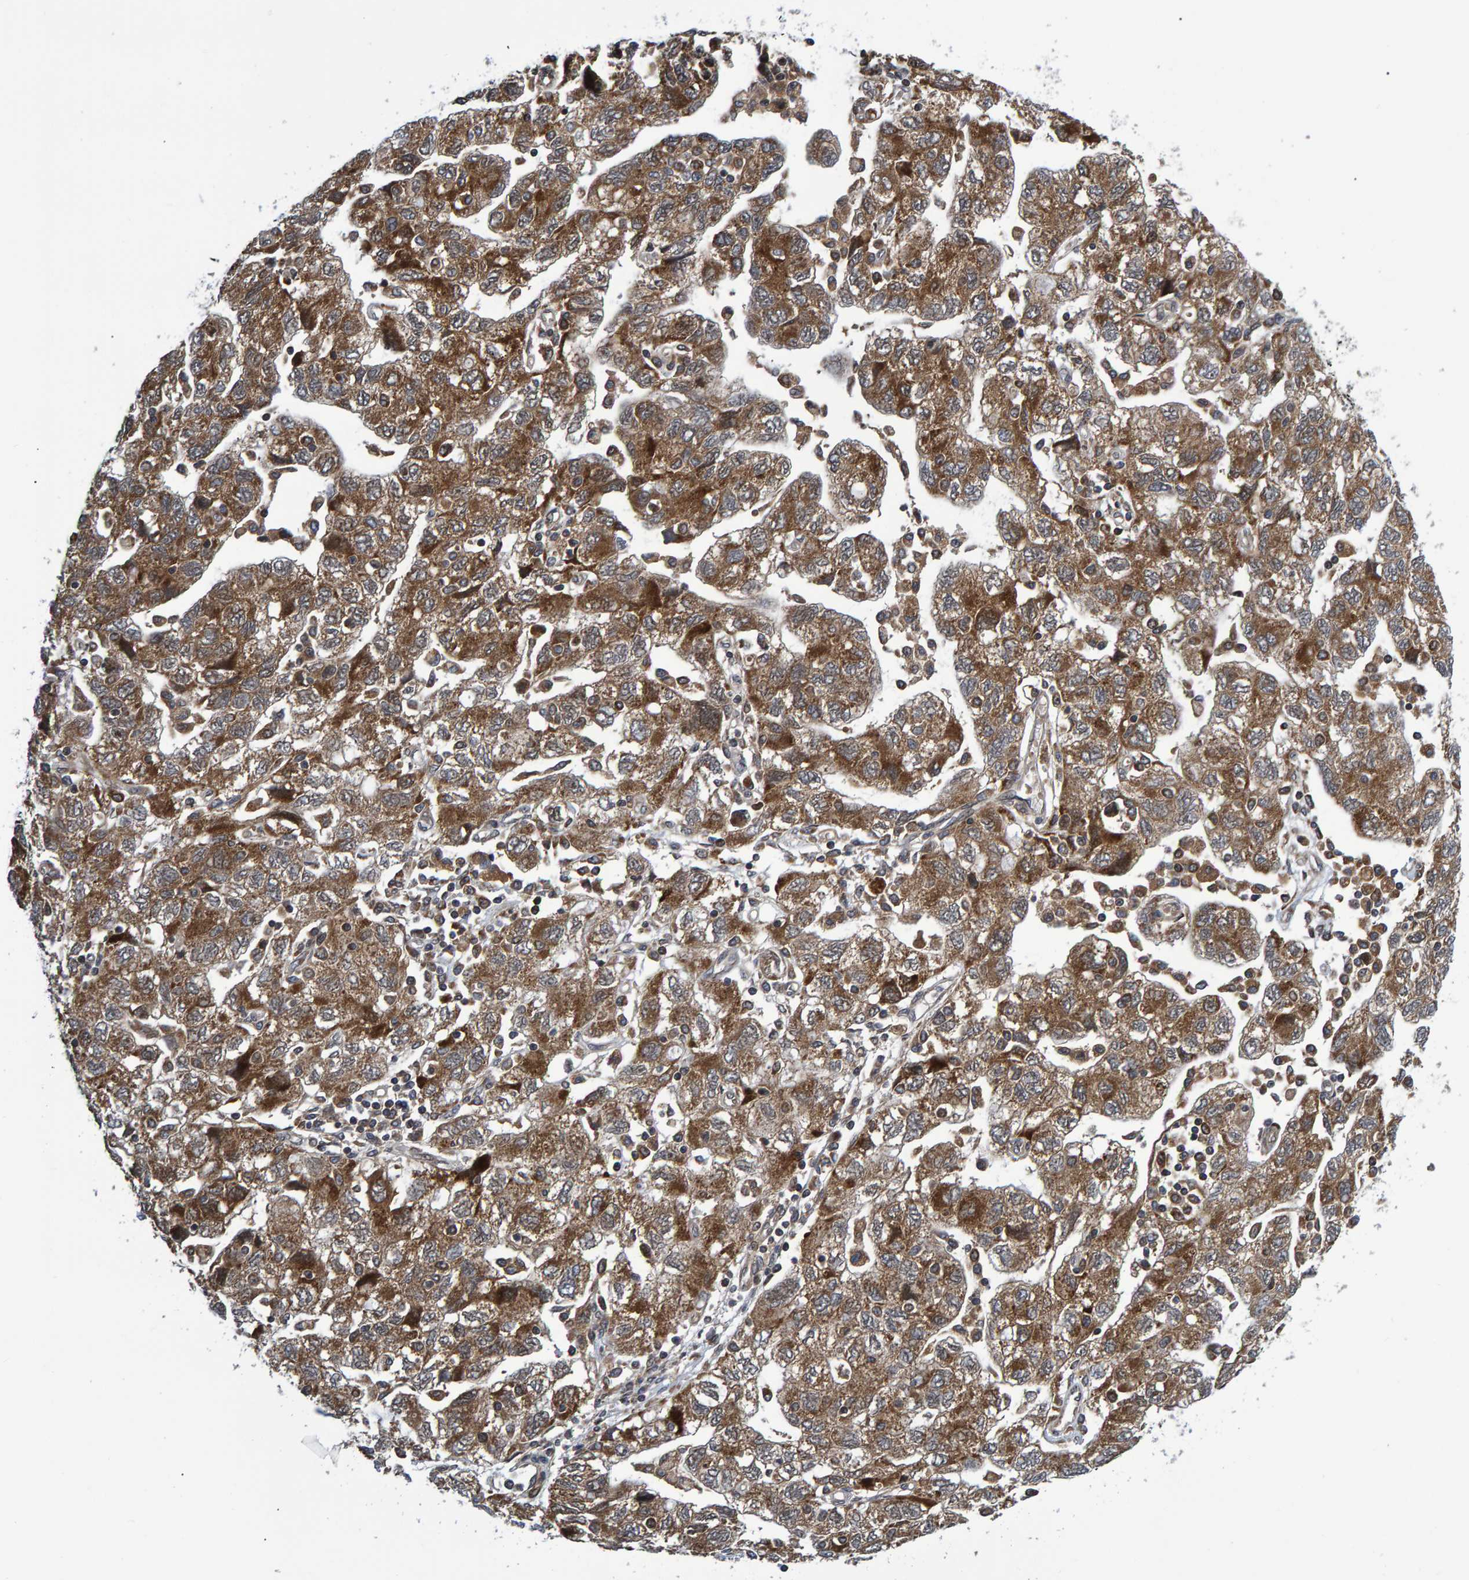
{"staining": {"intensity": "moderate", "quantity": ">75%", "location": "cytoplasmic/membranous"}, "tissue": "ovarian cancer", "cell_type": "Tumor cells", "image_type": "cancer", "snomed": [{"axis": "morphology", "description": "Carcinoma, NOS"}, {"axis": "morphology", "description": "Cystadenocarcinoma, serous, NOS"}, {"axis": "topography", "description": "Ovary"}], "caption": "High-power microscopy captured an immunohistochemistry image of carcinoma (ovarian), revealing moderate cytoplasmic/membranous positivity in approximately >75% of tumor cells. The staining was performed using DAB, with brown indicating positive protein expression. Nuclei are stained blue with hematoxylin.", "gene": "ATP6V1H", "patient": {"sex": "female", "age": 69}}